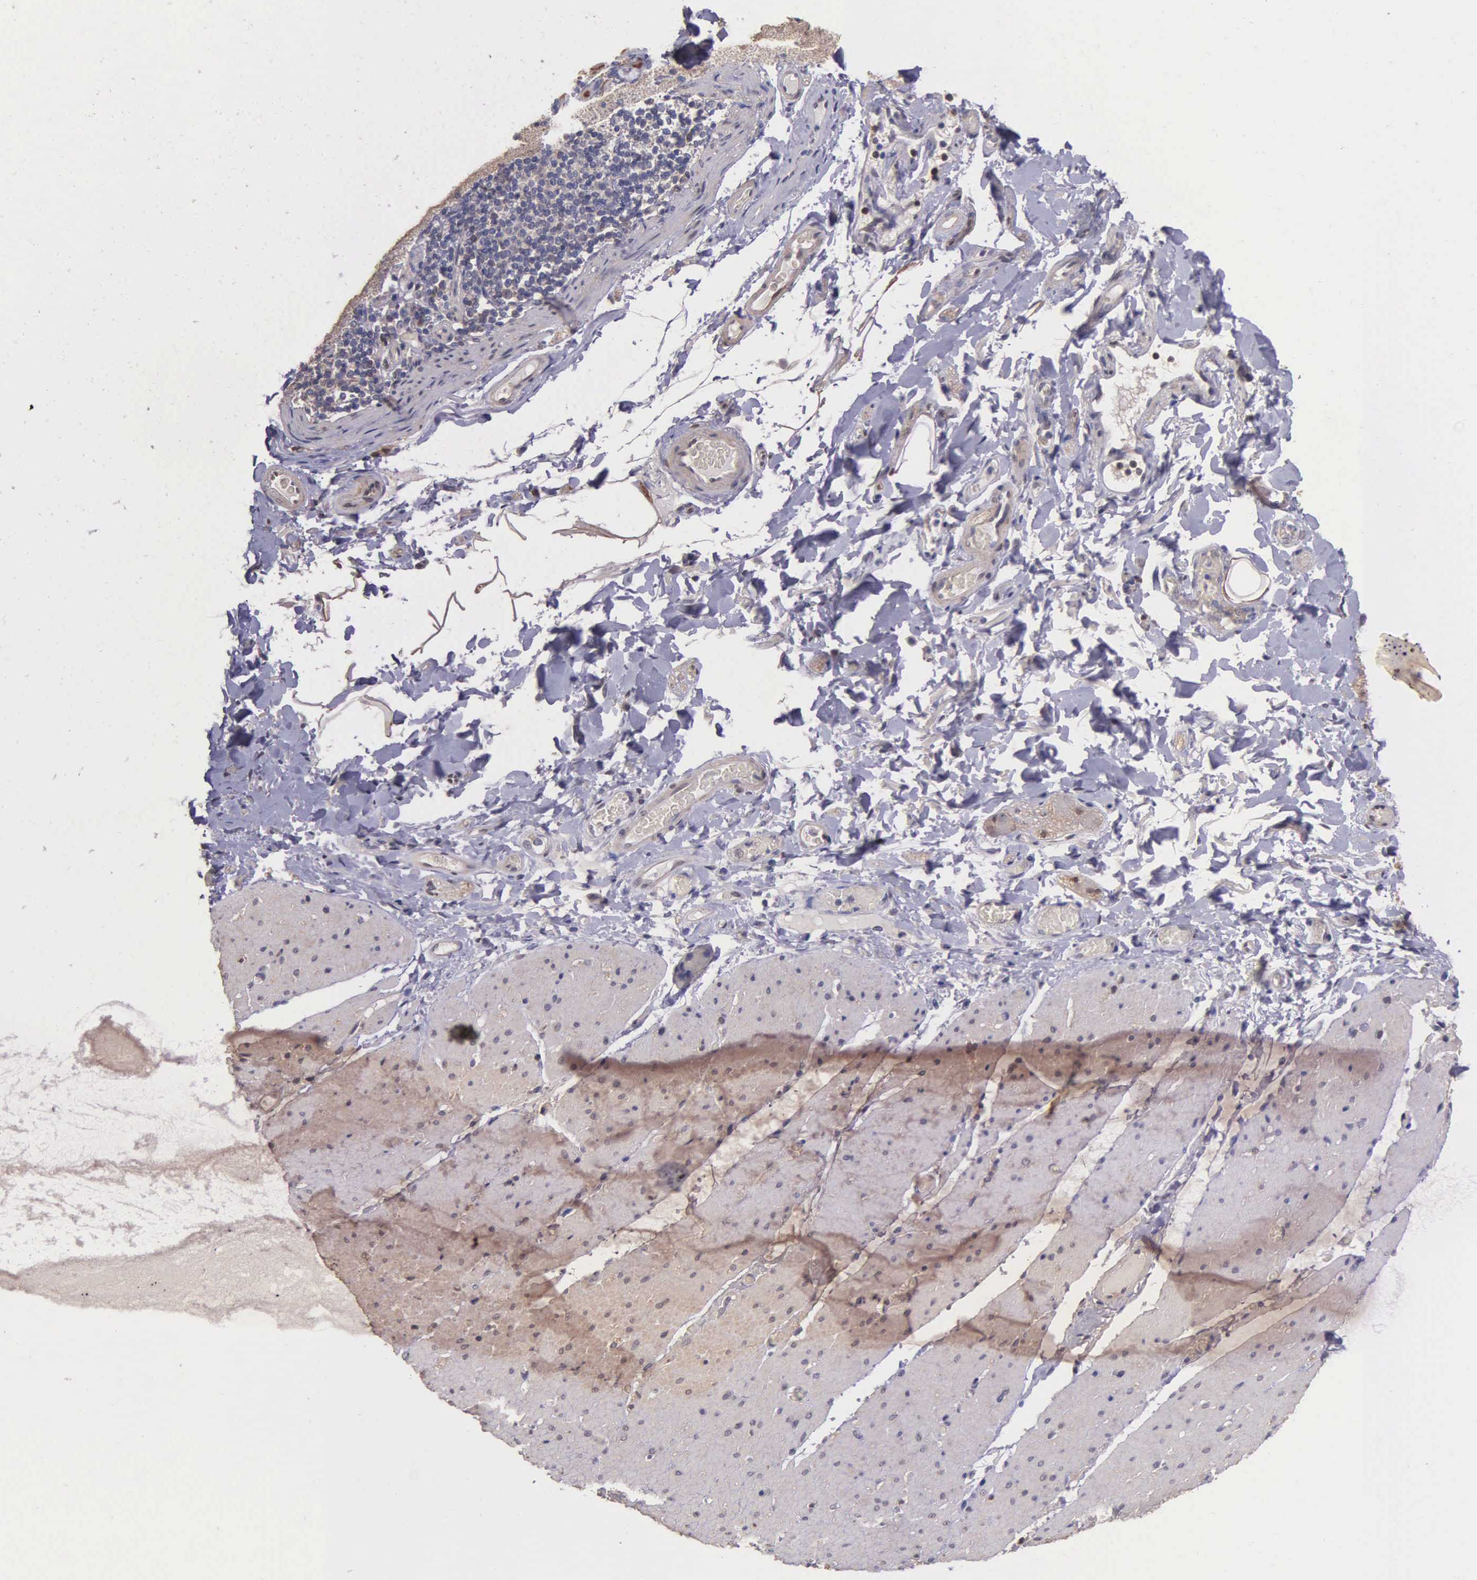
{"staining": {"intensity": "negative", "quantity": "none", "location": "none"}, "tissue": "adipose tissue", "cell_type": "Adipocytes", "image_type": "normal", "snomed": [{"axis": "morphology", "description": "Normal tissue, NOS"}, {"axis": "topography", "description": "Duodenum"}], "caption": "Adipocytes are negative for protein expression in normal human adipose tissue. (DAB immunohistochemistry (IHC) with hematoxylin counter stain).", "gene": "GSTT2B", "patient": {"sex": "male", "age": 63}}